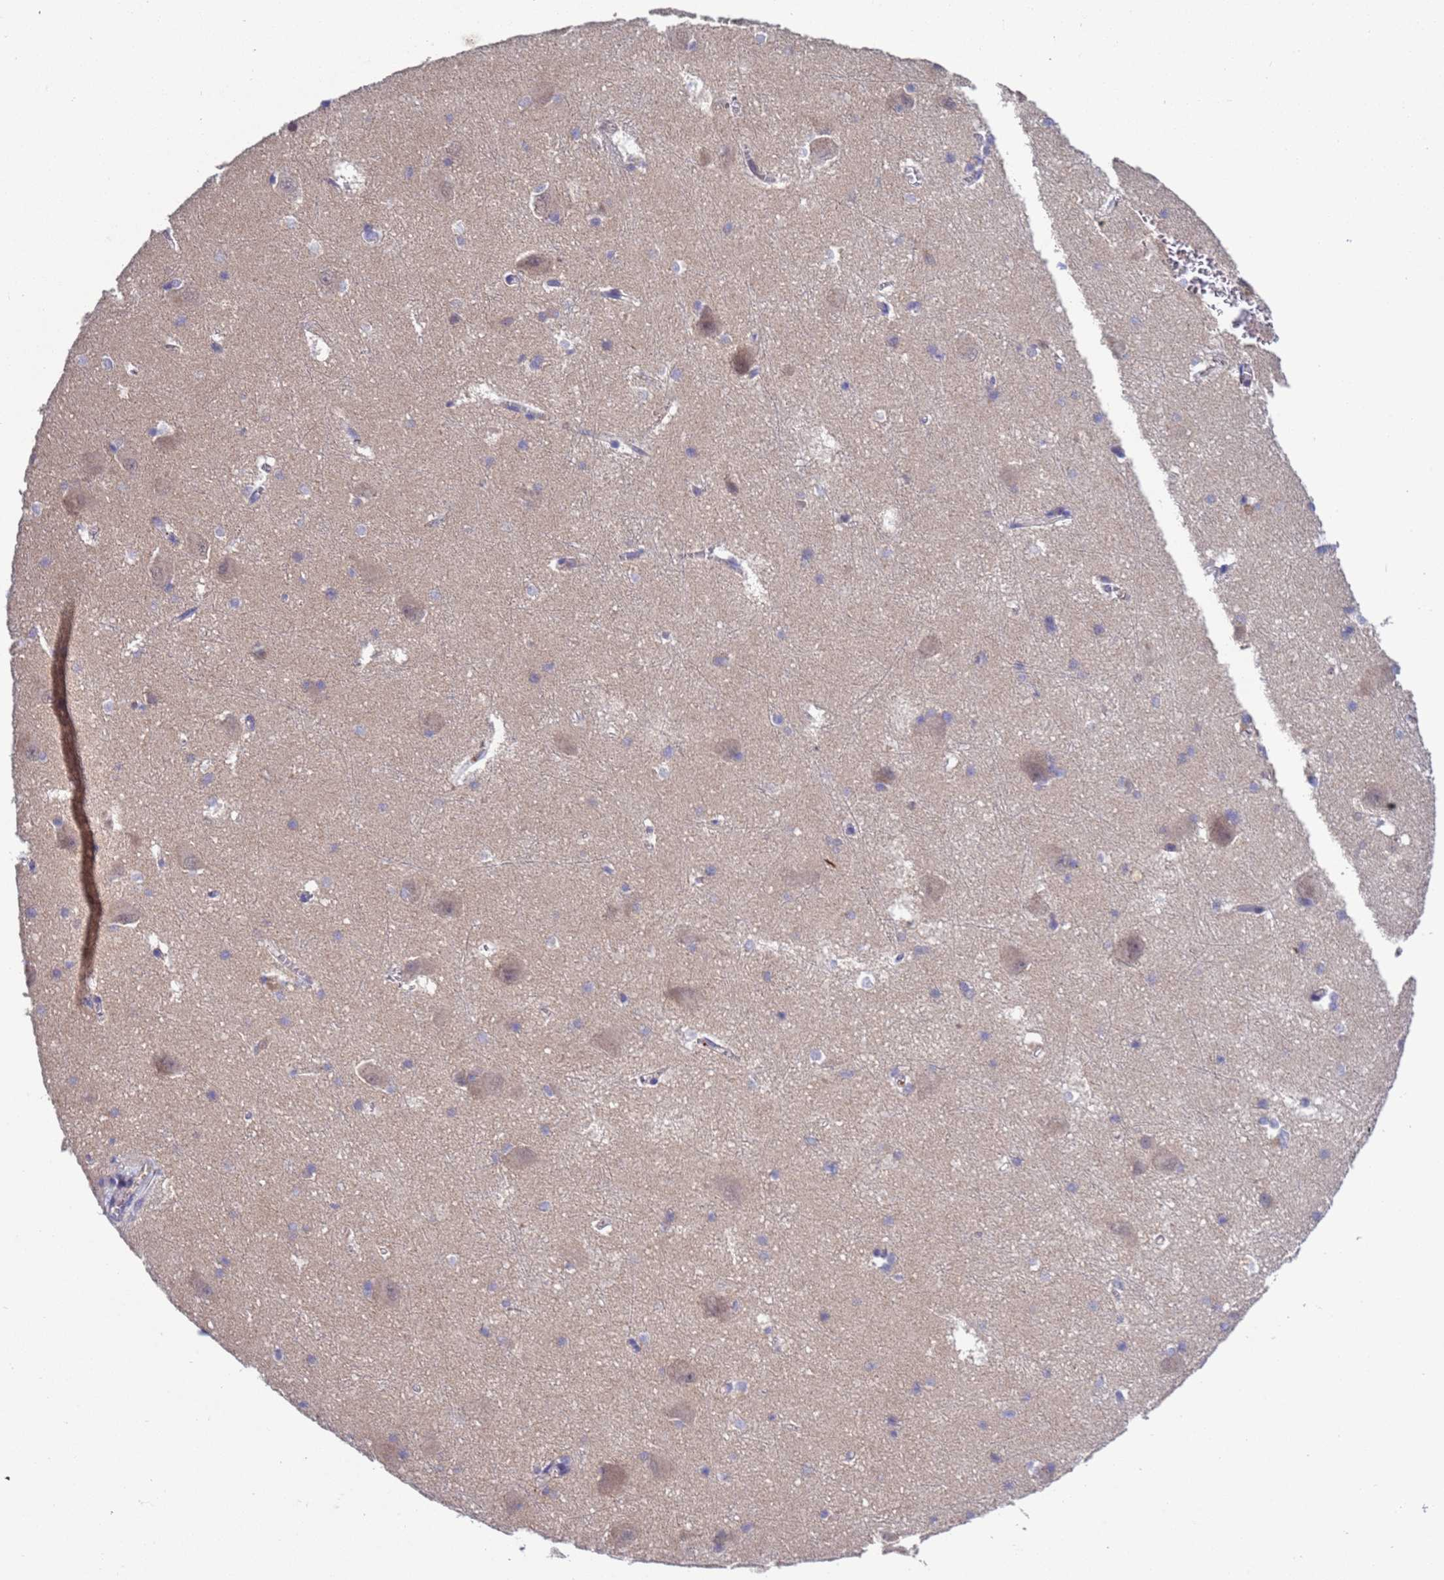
{"staining": {"intensity": "negative", "quantity": "none", "location": "none"}, "tissue": "caudate", "cell_type": "Glial cells", "image_type": "normal", "snomed": [{"axis": "morphology", "description": "Normal tissue, NOS"}, {"axis": "topography", "description": "Lateral ventricle wall"}], "caption": "DAB immunohistochemical staining of unremarkable caudate exhibits no significant positivity in glial cells.", "gene": "PARP16", "patient": {"sex": "male", "age": 37}}